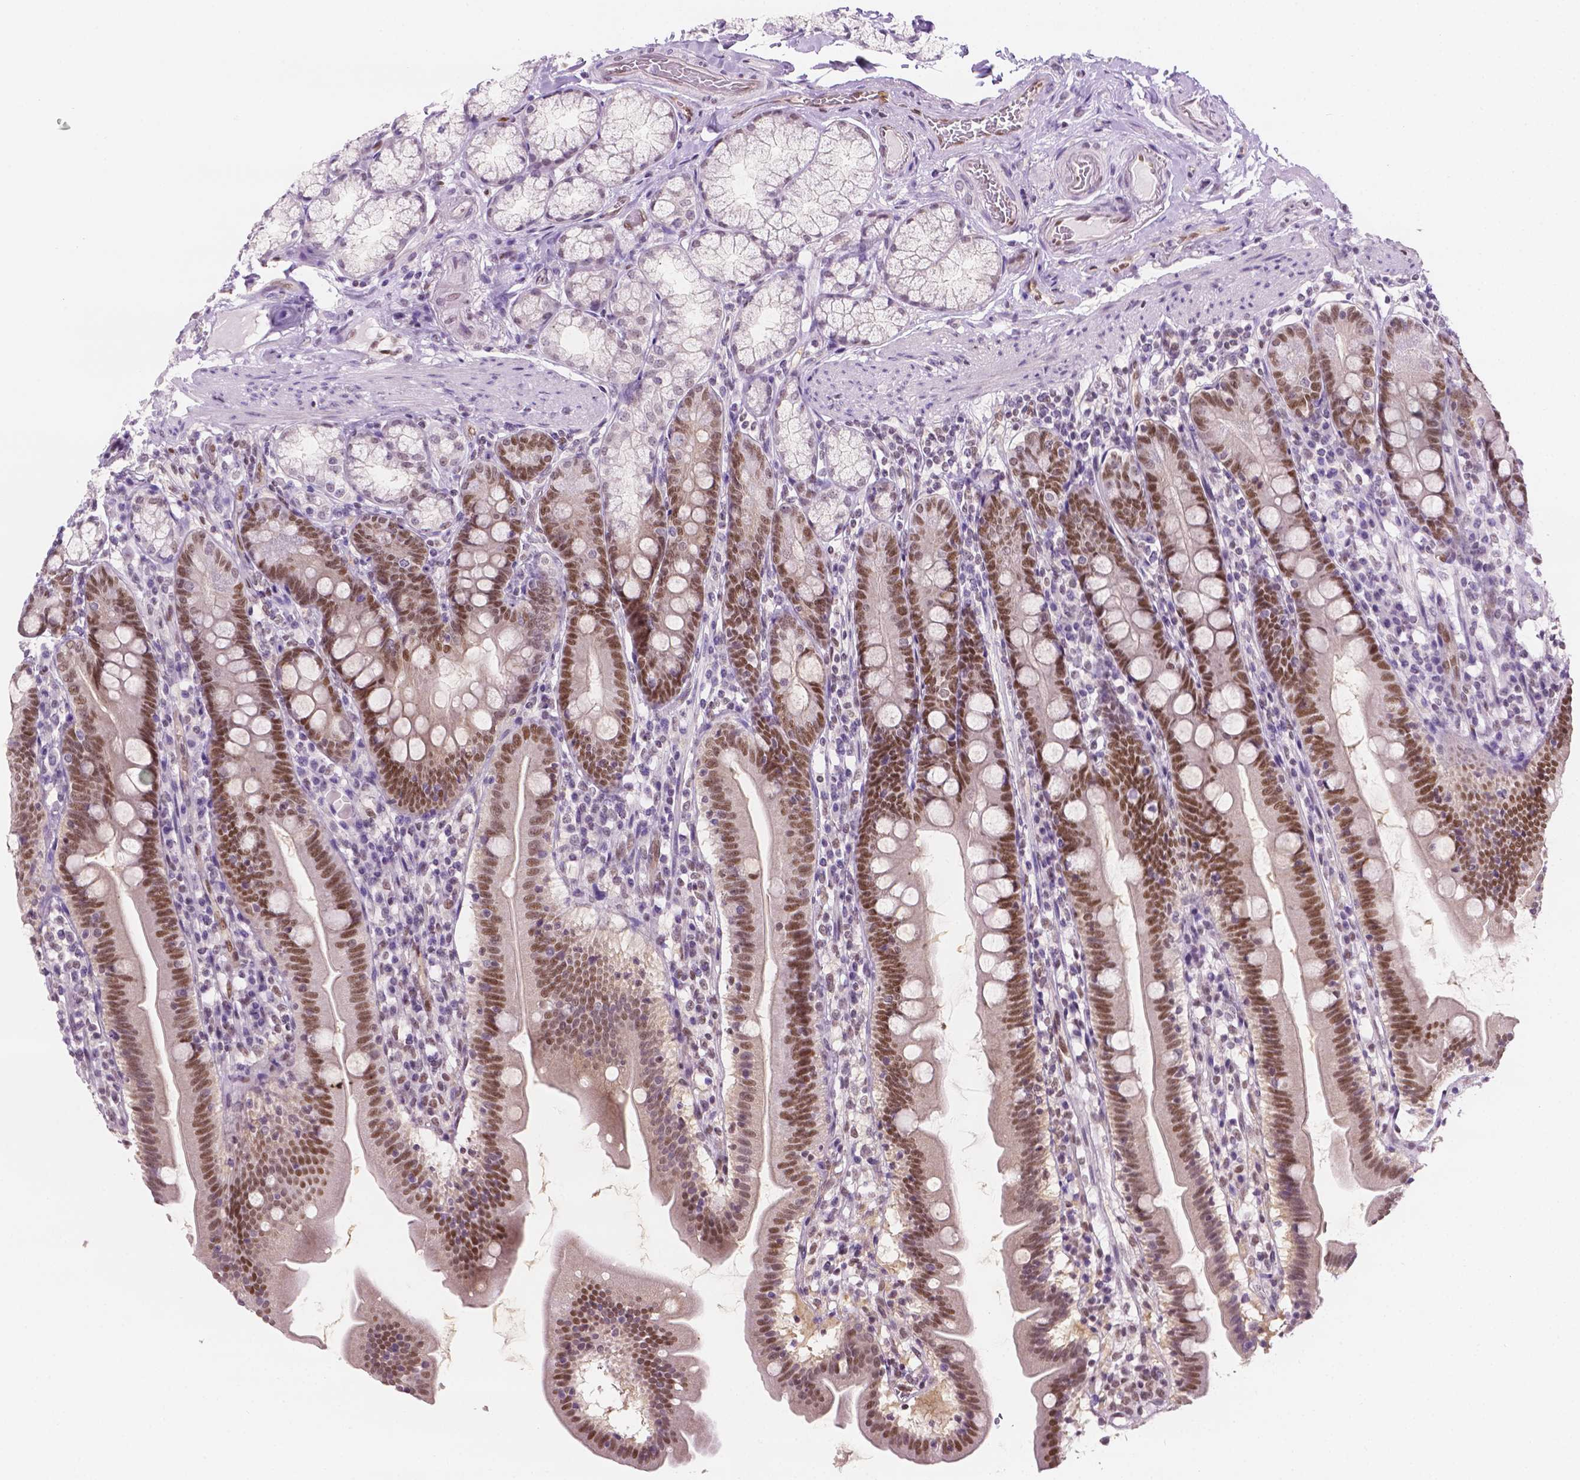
{"staining": {"intensity": "moderate", "quantity": ">75%", "location": "nuclear"}, "tissue": "duodenum", "cell_type": "Glandular cells", "image_type": "normal", "snomed": [{"axis": "morphology", "description": "Normal tissue, NOS"}, {"axis": "topography", "description": "Duodenum"}], "caption": "DAB immunohistochemical staining of unremarkable human duodenum displays moderate nuclear protein staining in about >75% of glandular cells.", "gene": "ERF", "patient": {"sex": "female", "age": 67}}